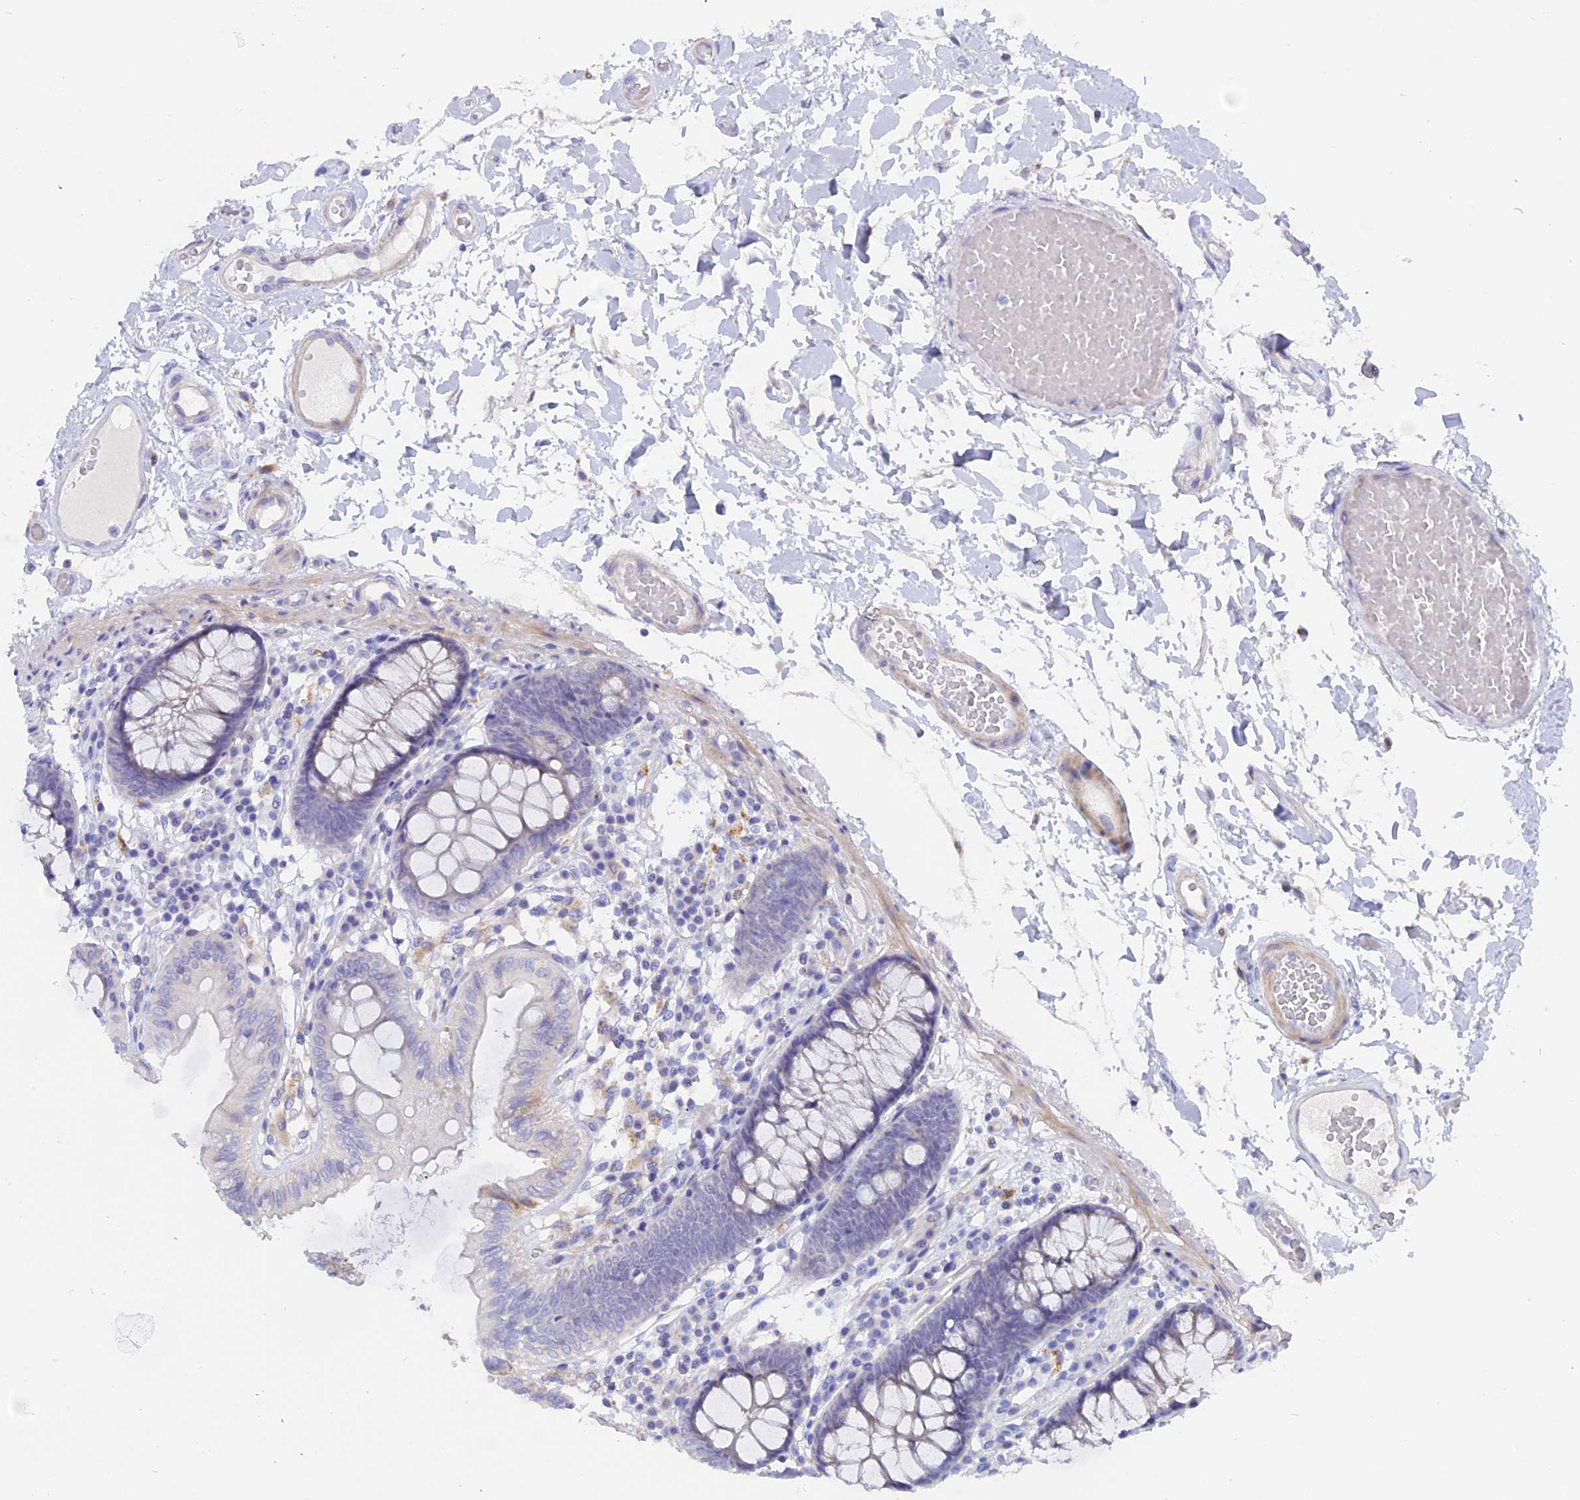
{"staining": {"intensity": "negative", "quantity": "none", "location": "none"}, "tissue": "colon", "cell_type": "Endothelial cells", "image_type": "normal", "snomed": [{"axis": "morphology", "description": "Normal tissue, NOS"}, {"axis": "topography", "description": "Colon"}], "caption": "Immunohistochemical staining of normal human colon displays no significant staining in endothelial cells.", "gene": "GLB1L", "patient": {"sex": "male", "age": 84}}